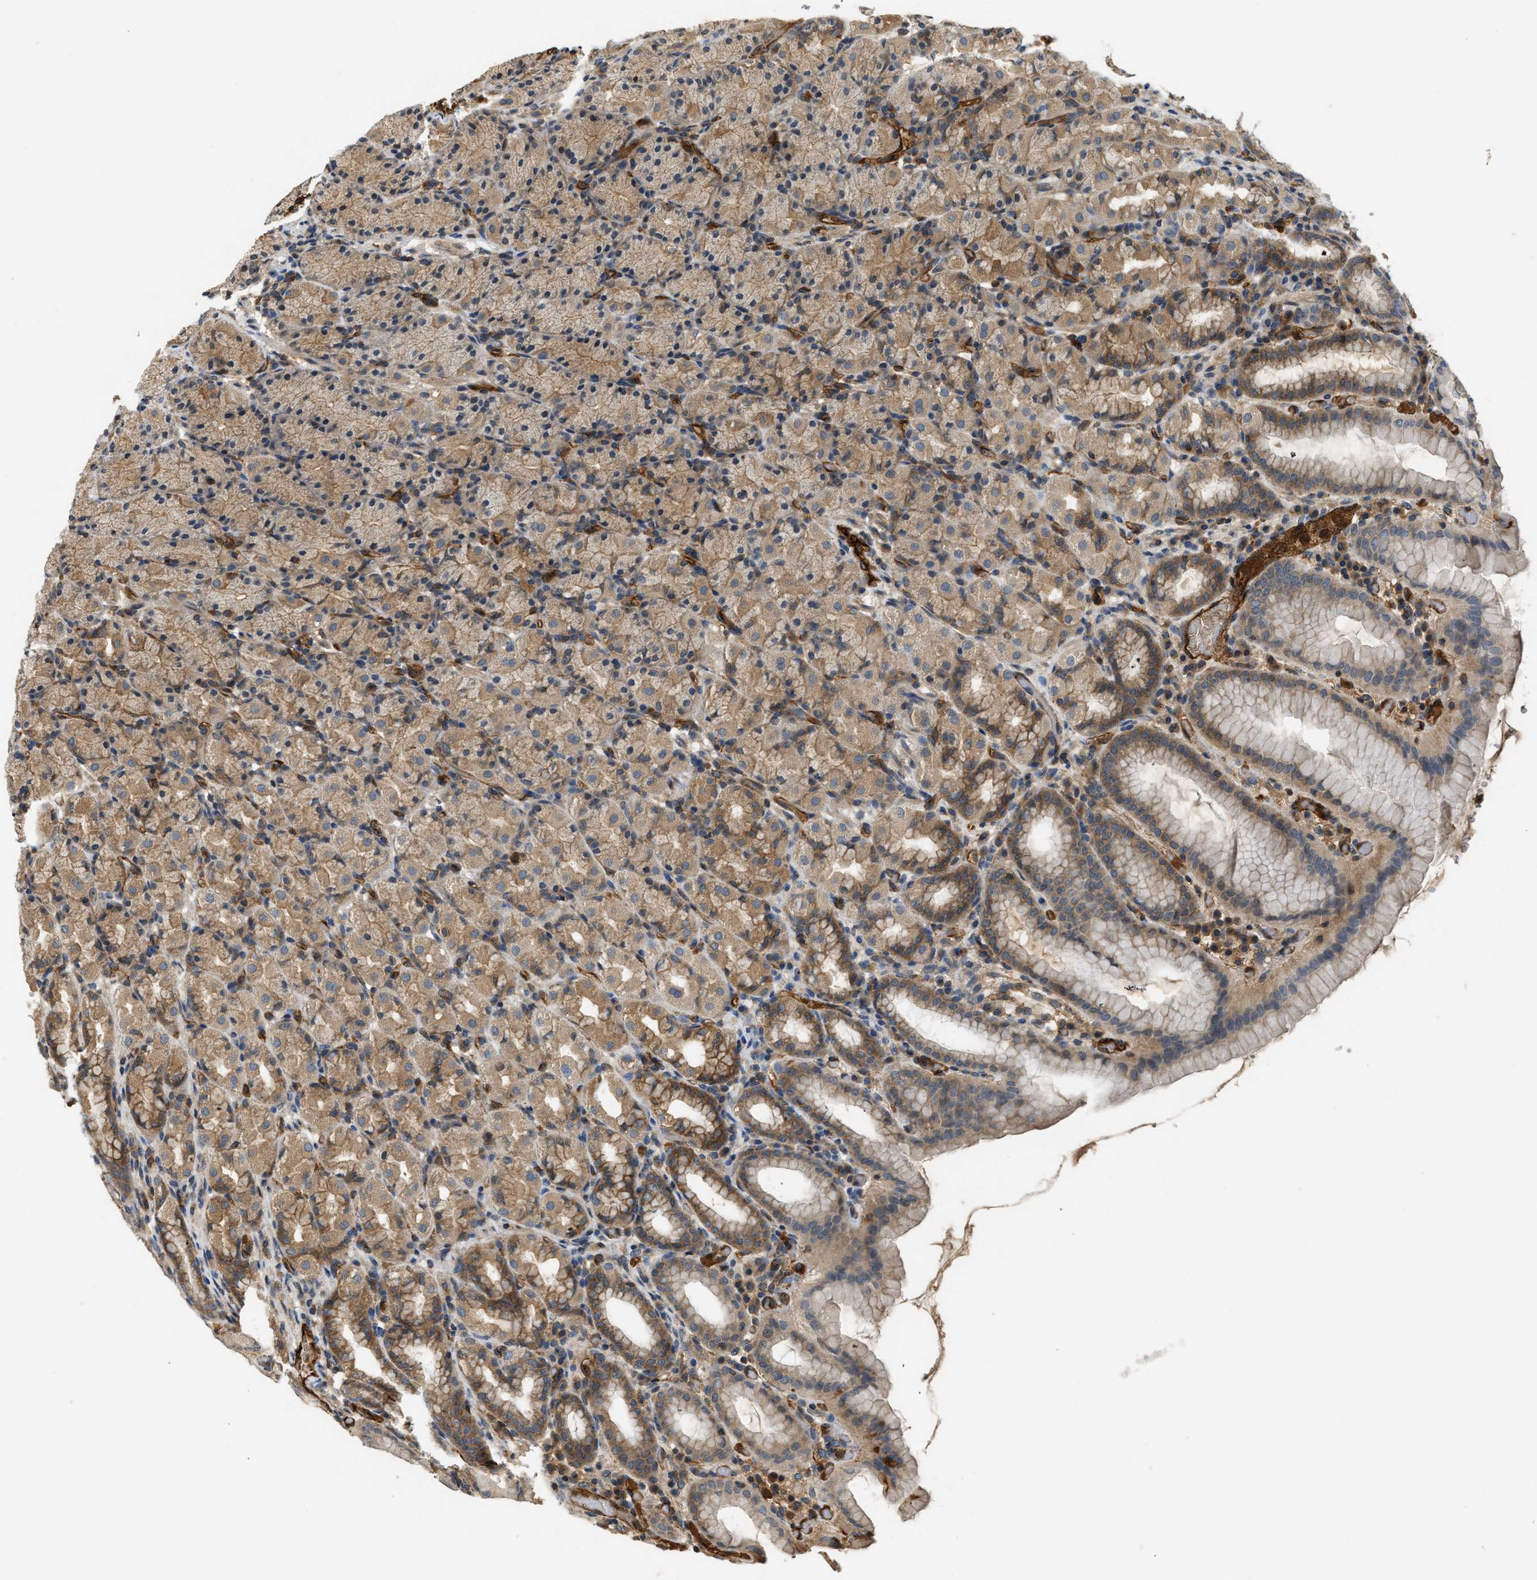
{"staining": {"intensity": "moderate", "quantity": ">75%", "location": "cytoplasmic/membranous"}, "tissue": "stomach", "cell_type": "Glandular cells", "image_type": "normal", "snomed": [{"axis": "morphology", "description": "Normal tissue, NOS"}, {"axis": "topography", "description": "Stomach, upper"}], "caption": "About >75% of glandular cells in normal human stomach show moderate cytoplasmic/membranous protein expression as visualized by brown immunohistochemical staining.", "gene": "HIP1", "patient": {"sex": "male", "age": 68}}